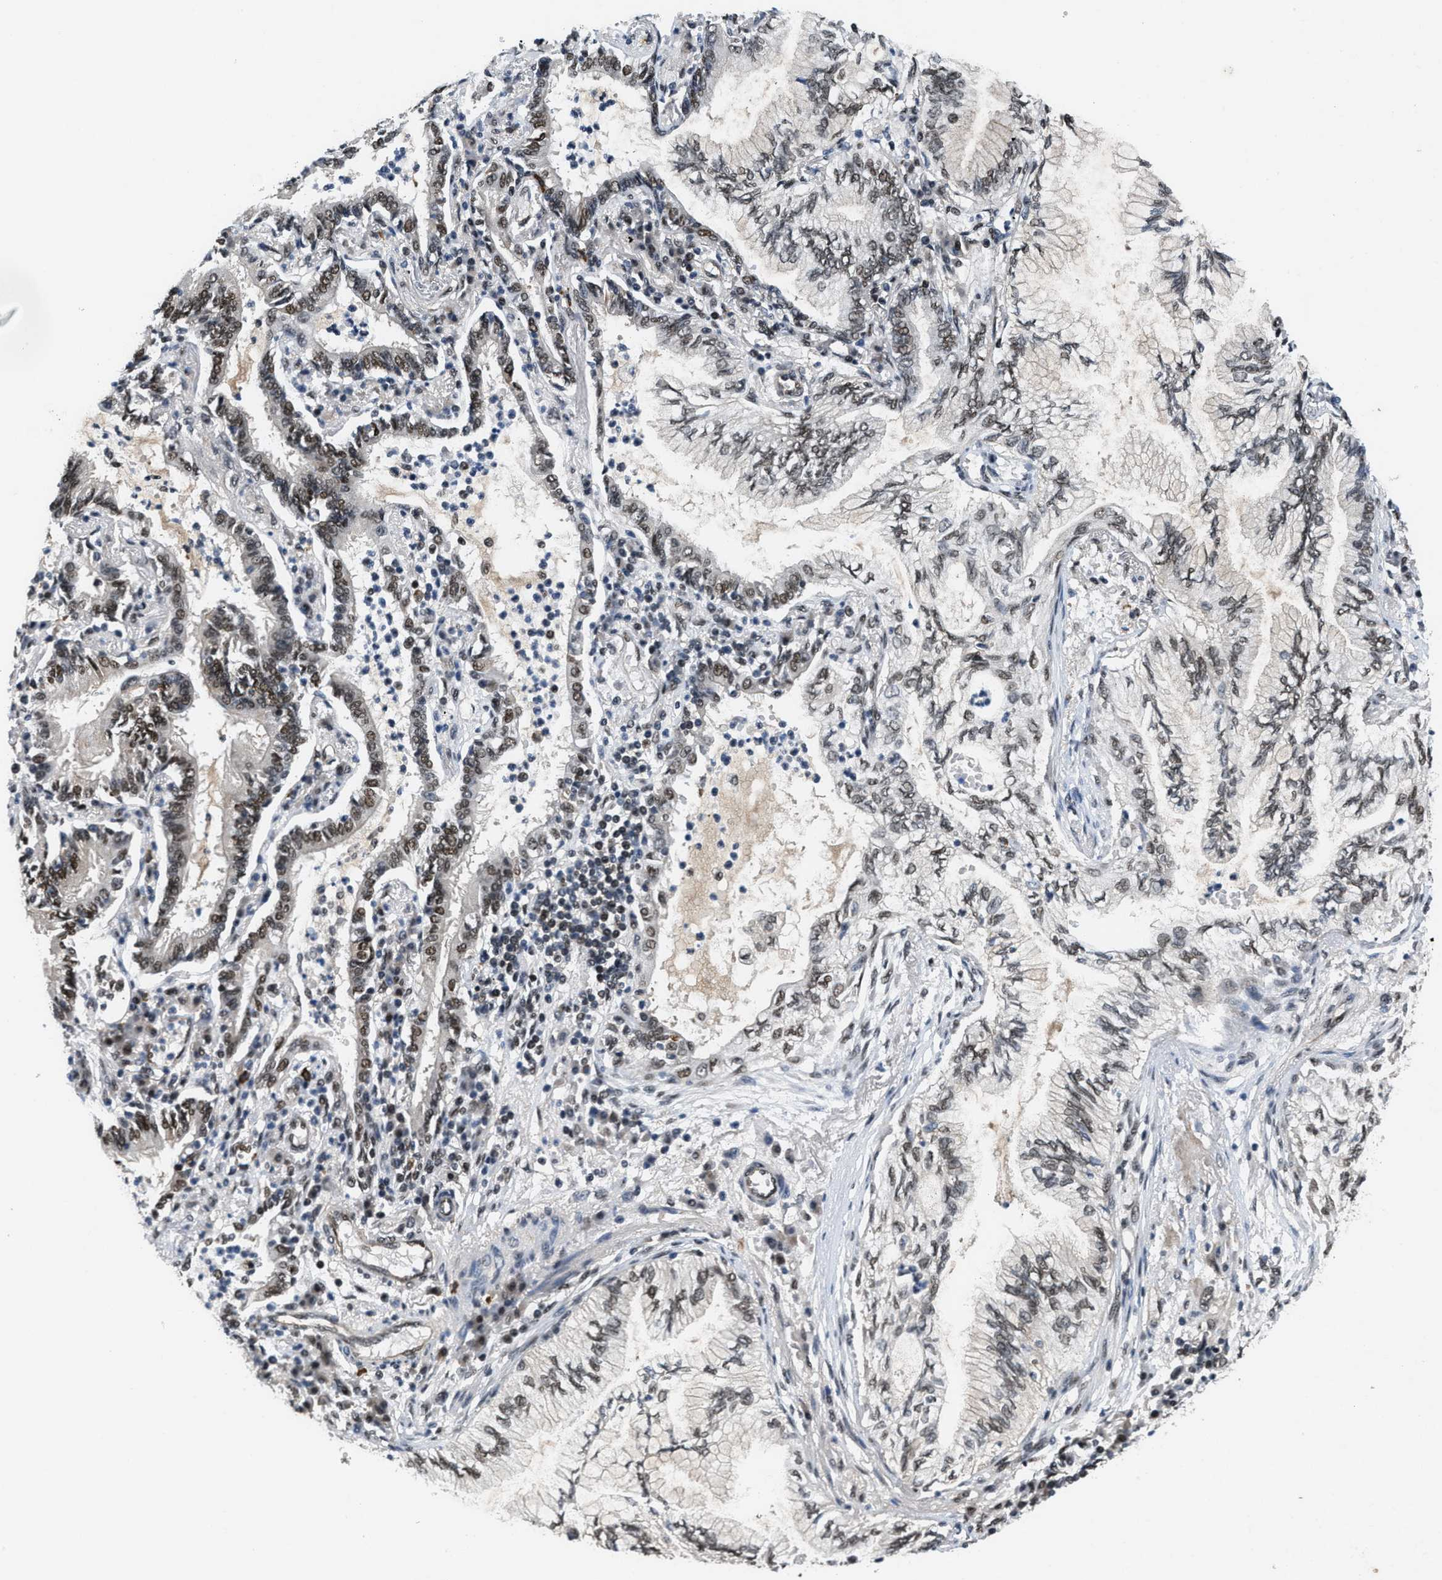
{"staining": {"intensity": "moderate", "quantity": "25%-75%", "location": "nuclear"}, "tissue": "lung cancer", "cell_type": "Tumor cells", "image_type": "cancer", "snomed": [{"axis": "morphology", "description": "Normal tissue, NOS"}, {"axis": "morphology", "description": "Adenocarcinoma, NOS"}, {"axis": "topography", "description": "Bronchus"}, {"axis": "topography", "description": "Lung"}], "caption": "Moderate nuclear protein staining is seen in about 25%-75% of tumor cells in lung cancer.", "gene": "SAFB", "patient": {"sex": "female", "age": 70}}